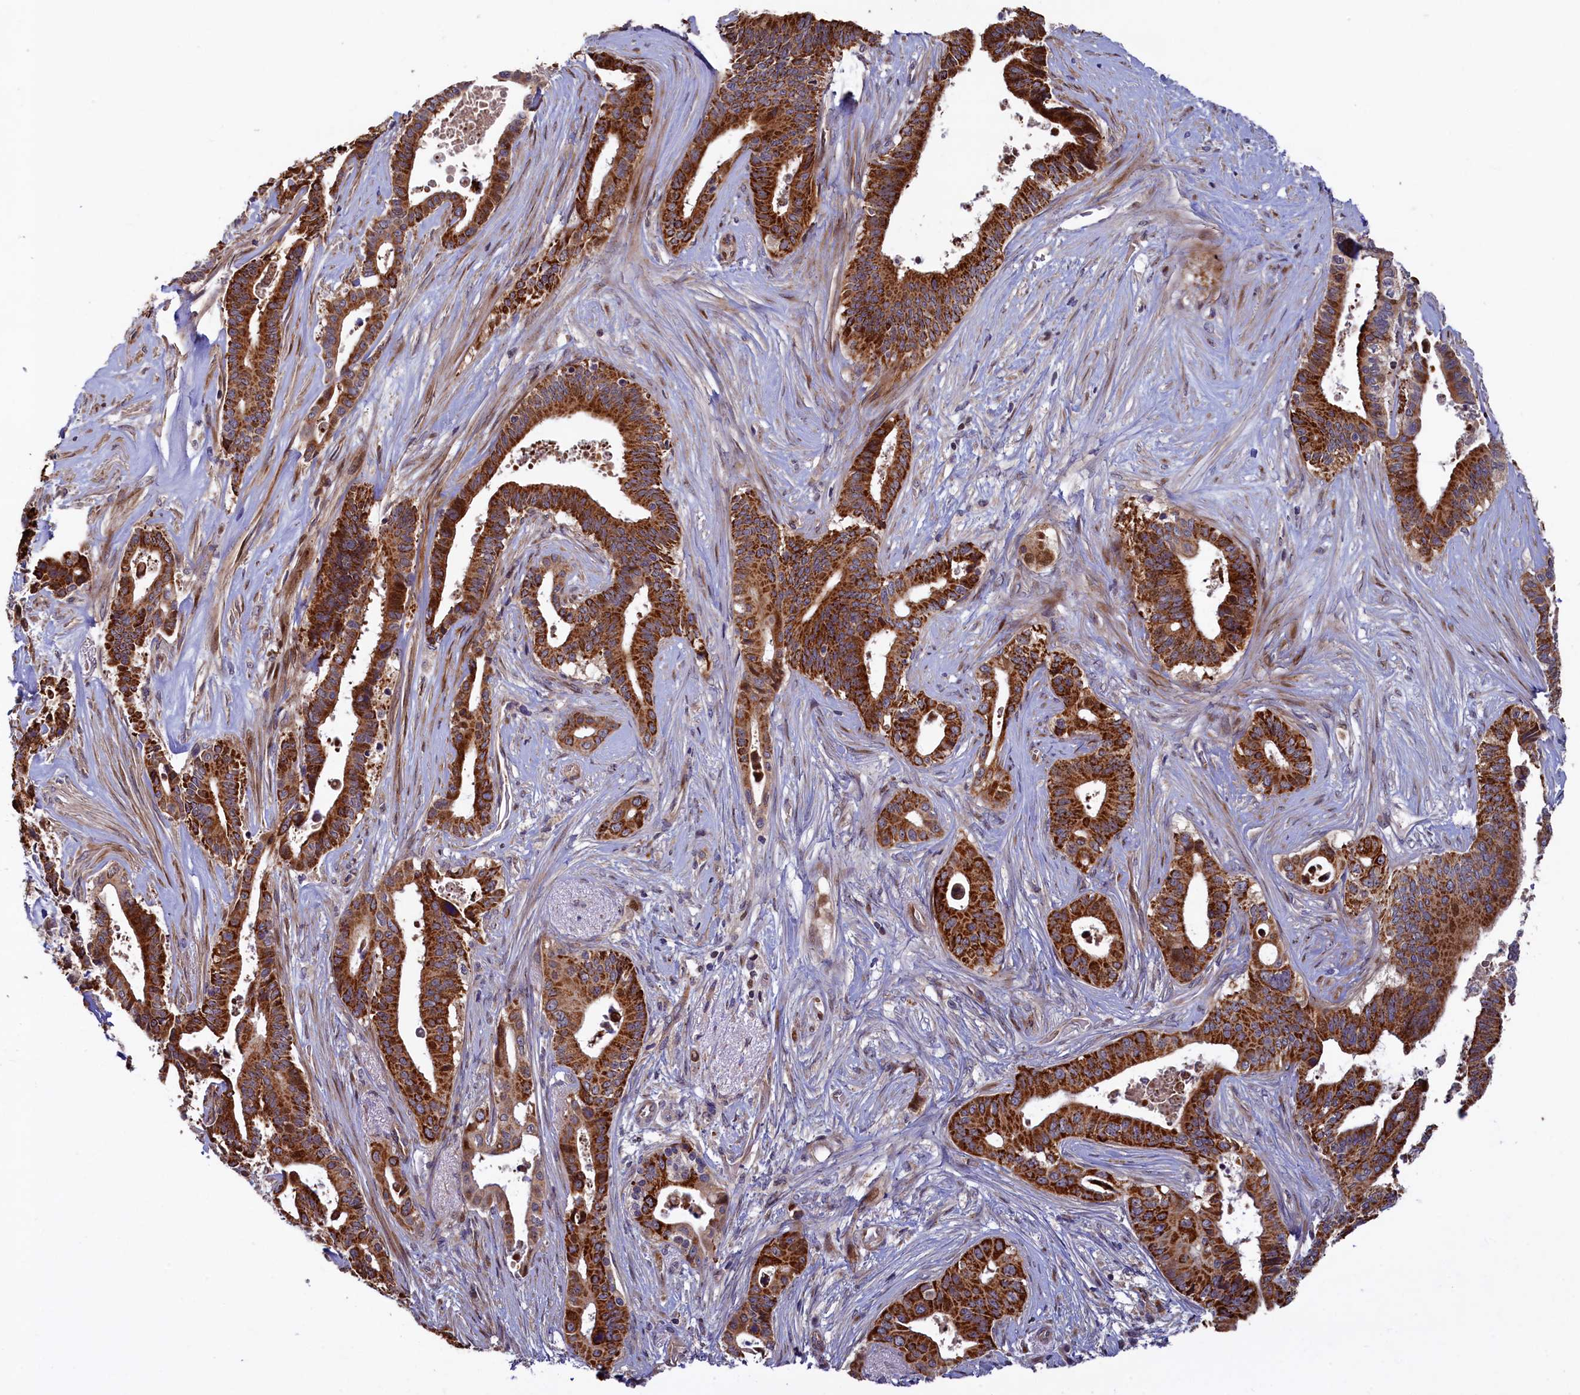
{"staining": {"intensity": "strong", "quantity": ">75%", "location": "cytoplasmic/membranous"}, "tissue": "pancreatic cancer", "cell_type": "Tumor cells", "image_type": "cancer", "snomed": [{"axis": "morphology", "description": "Adenocarcinoma, NOS"}, {"axis": "topography", "description": "Pancreas"}], "caption": "A brown stain labels strong cytoplasmic/membranous expression of a protein in human pancreatic cancer (adenocarcinoma) tumor cells.", "gene": "PIK3C3", "patient": {"sex": "female", "age": 77}}